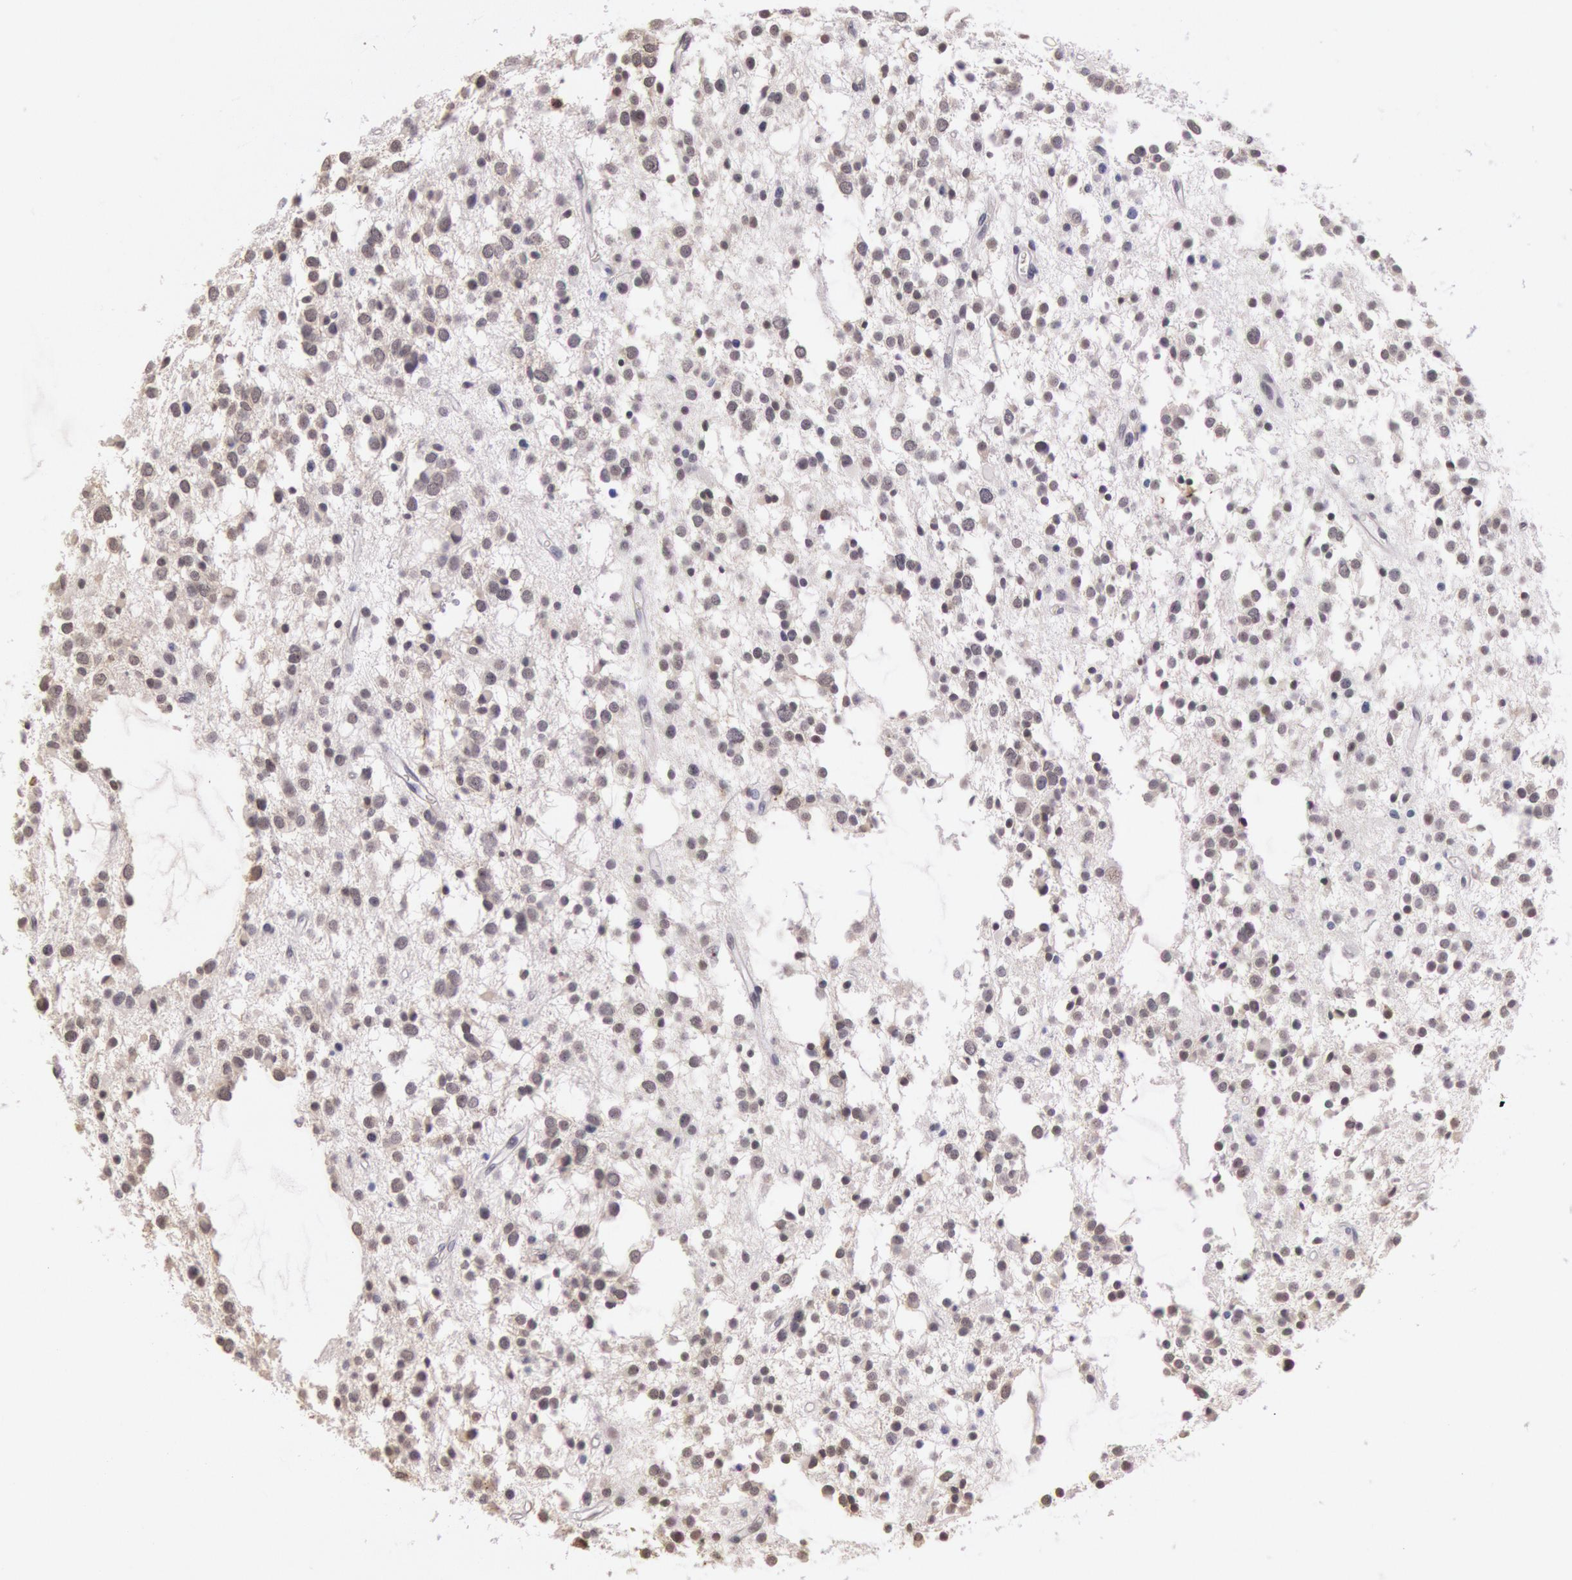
{"staining": {"intensity": "weak", "quantity": "<25%", "location": "nuclear"}, "tissue": "glioma", "cell_type": "Tumor cells", "image_type": "cancer", "snomed": [{"axis": "morphology", "description": "Glioma, malignant, Low grade"}, {"axis": "topography", "description": "Brain"}], "caption": "High power microscopy histopathology image of an immunohistochemistry (IHC) micrograph of glioma, revealing no significant expression in tumor cells. Brightfield microscopy of immunohistochemistry stained with DAB (3,3'-diaminobenzidine) (brown) and hematoxylin (blue), captured at high magnification.", "gene": "HIF1A", "patient": {"sex": "female", "age": 36}}